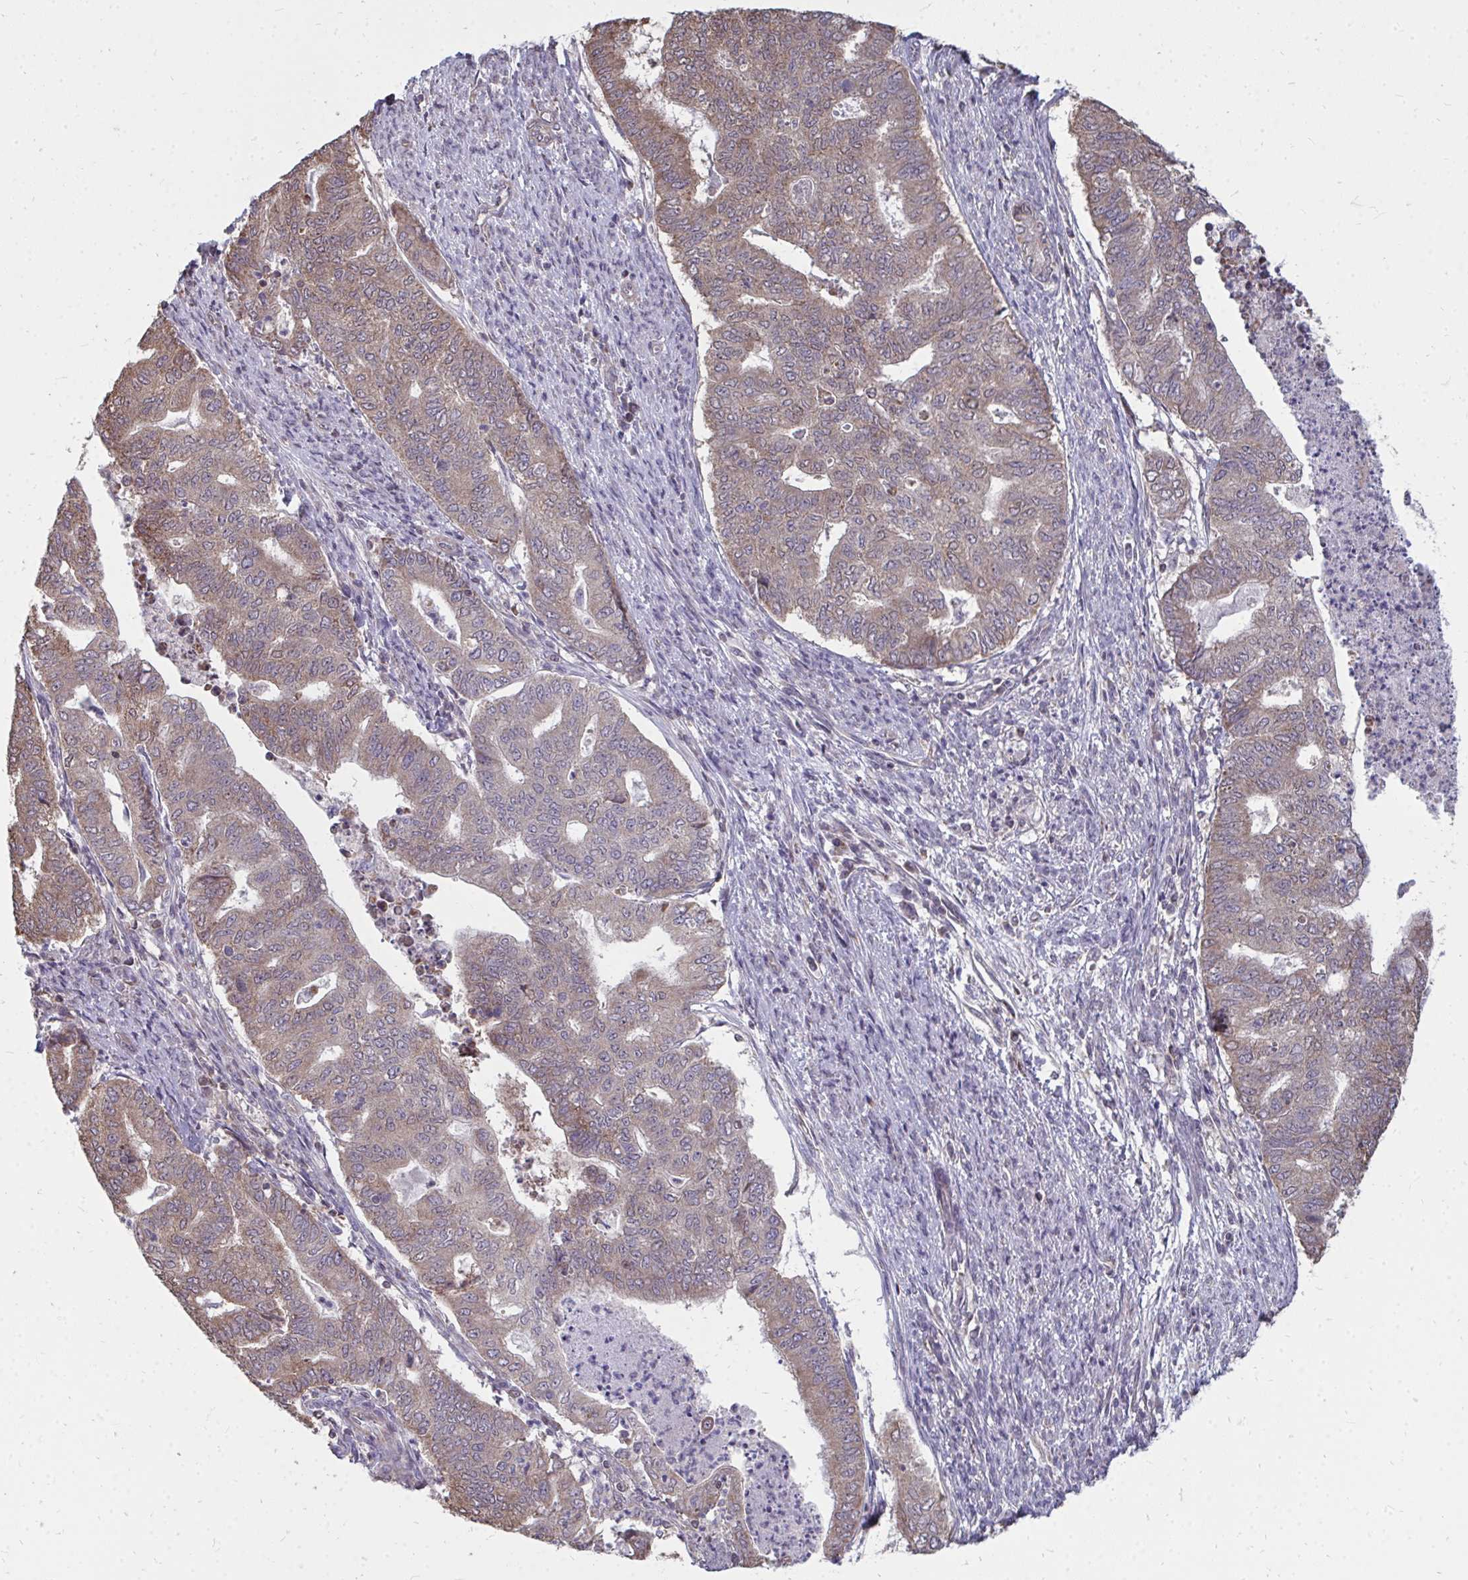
{"staining": {"intensity": "weak", "quantity": ">75%", "location": "cytoplasmic/membranous"}, "tissue": "endometrial cancer", "cell_type": "Tumor cells", "image_type": "cancer", "snomed": [{"axis": "morphology", "description": "Adenocarcinoma, NOS"}, {"axis": "topography", "description": "Endometrium"}], "caption": "The immunohistochemical stain labels weak cytoplasmic/membranous expression in tumor cells of endometrial cancer tissue.", "gene": "DNAJA2", "patient": {"sex": "female", "age": 79}}